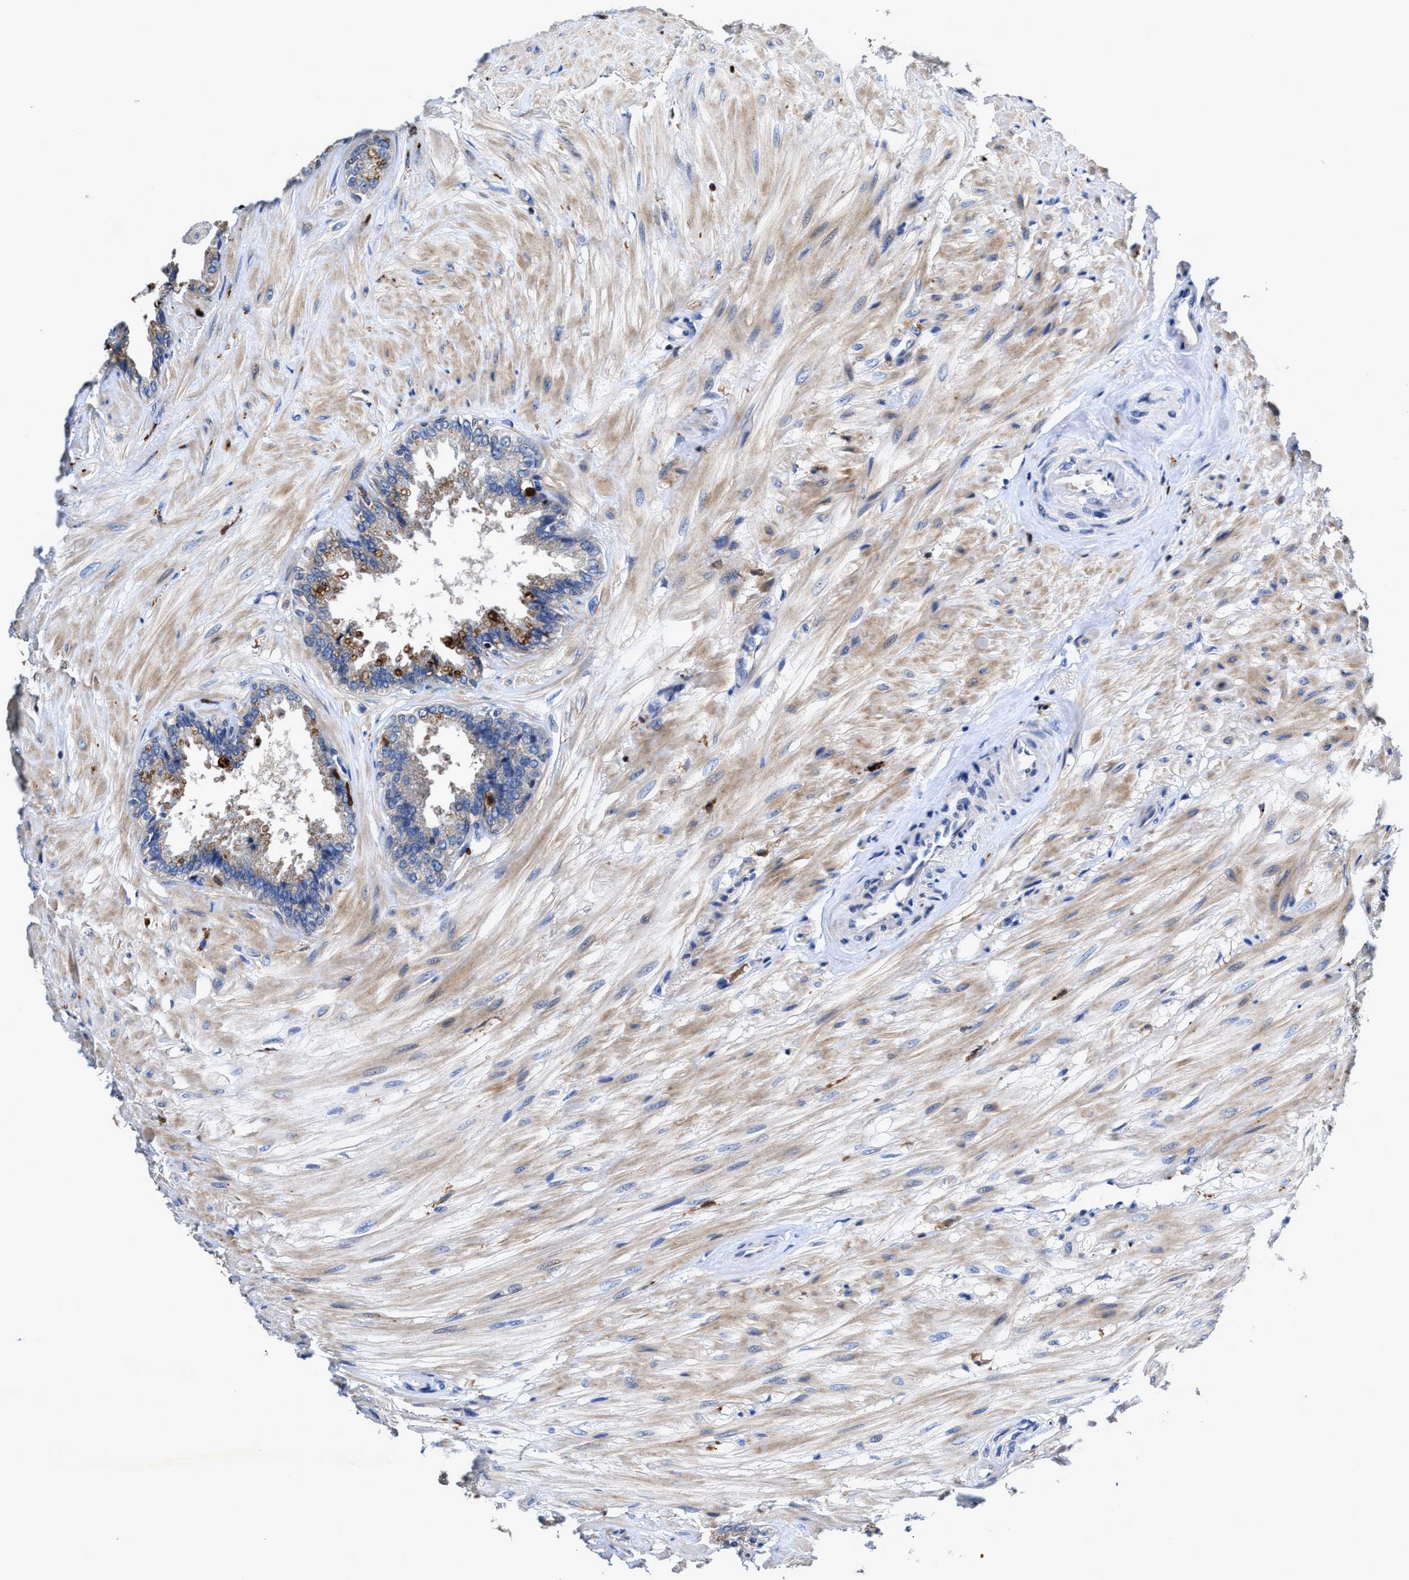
{"staining": {"intensity": "moderate", "quantity": ">75%", "location": "cytoplasmic/membranous"}, "tissue": "seminal vesicle", "cell_type": "Glandular cells", "image_type": "normal", "snomed": [{"axis": "morphology", "description": "Normal tissue, NOS"}, {"axis": "topography", "description": "Seminal veicle"}], "caption": "Immunohistochemistry (DAB (3,3'-diaminobenzidine)) staining of normal seminal vesicle reveals moderate cytoplasmic/membranous protein staining in approximately >75% of glandular cells.", "gene": "RGS10", "patient": {"sex": "male", "age": 46}}